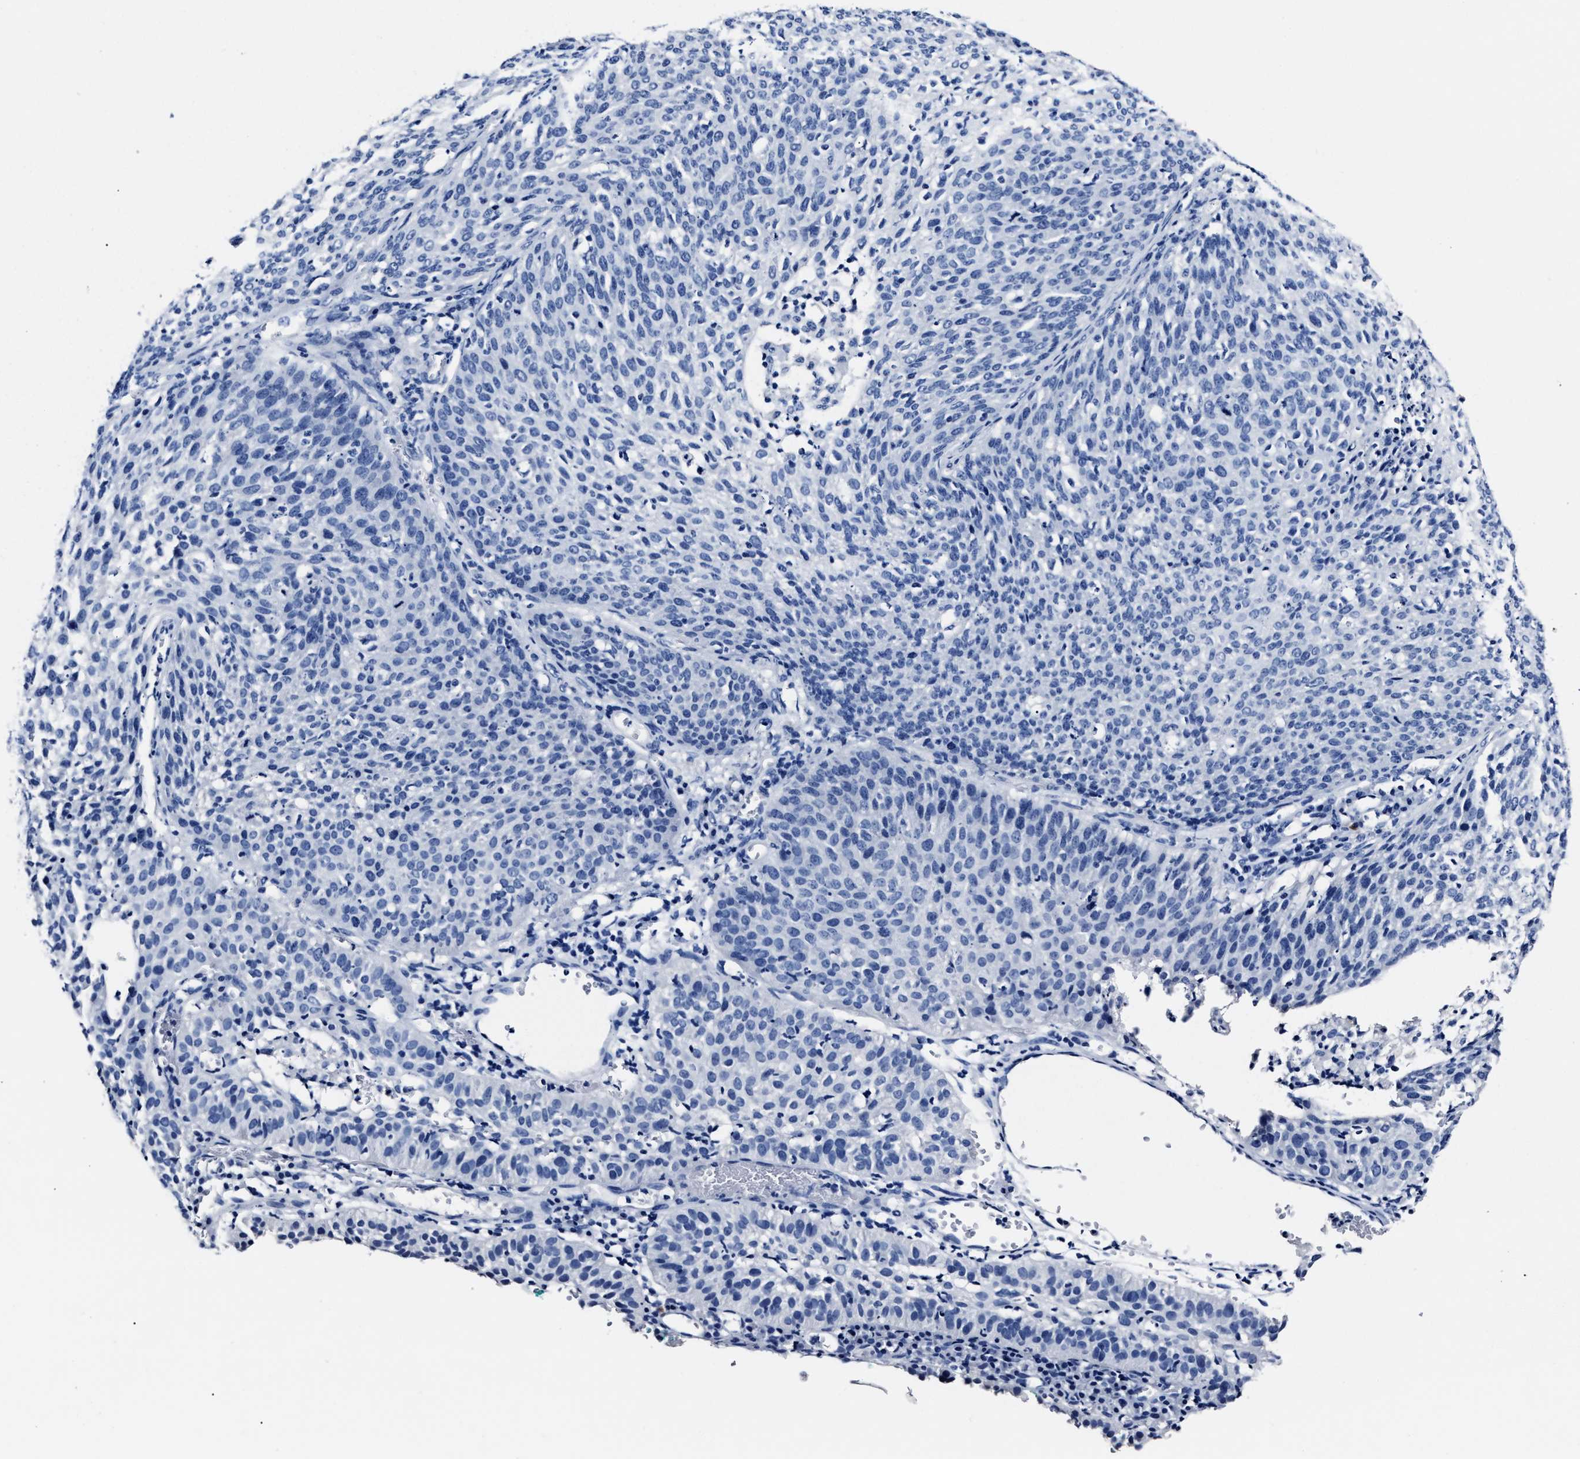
{"staining": {"intensity": "negative", "quantity": "none", "location": "none"}, "tissue": "cervical cancer", "cell_type": "Tumor cells", "image_type": "cancer", "snomed": [{"axis": "morphology", "description": "Squamous cell carcinoma, NOS"}, {"axis": "topography", "description": "Cervix"}], "caption": "A photomicrograph of squamous cell carcinoma (cervical) stained for a protein exhibits no brown staining in tumor cells.", "gene": "ALPG", "patient": {"sex": "female", "age": 38}}